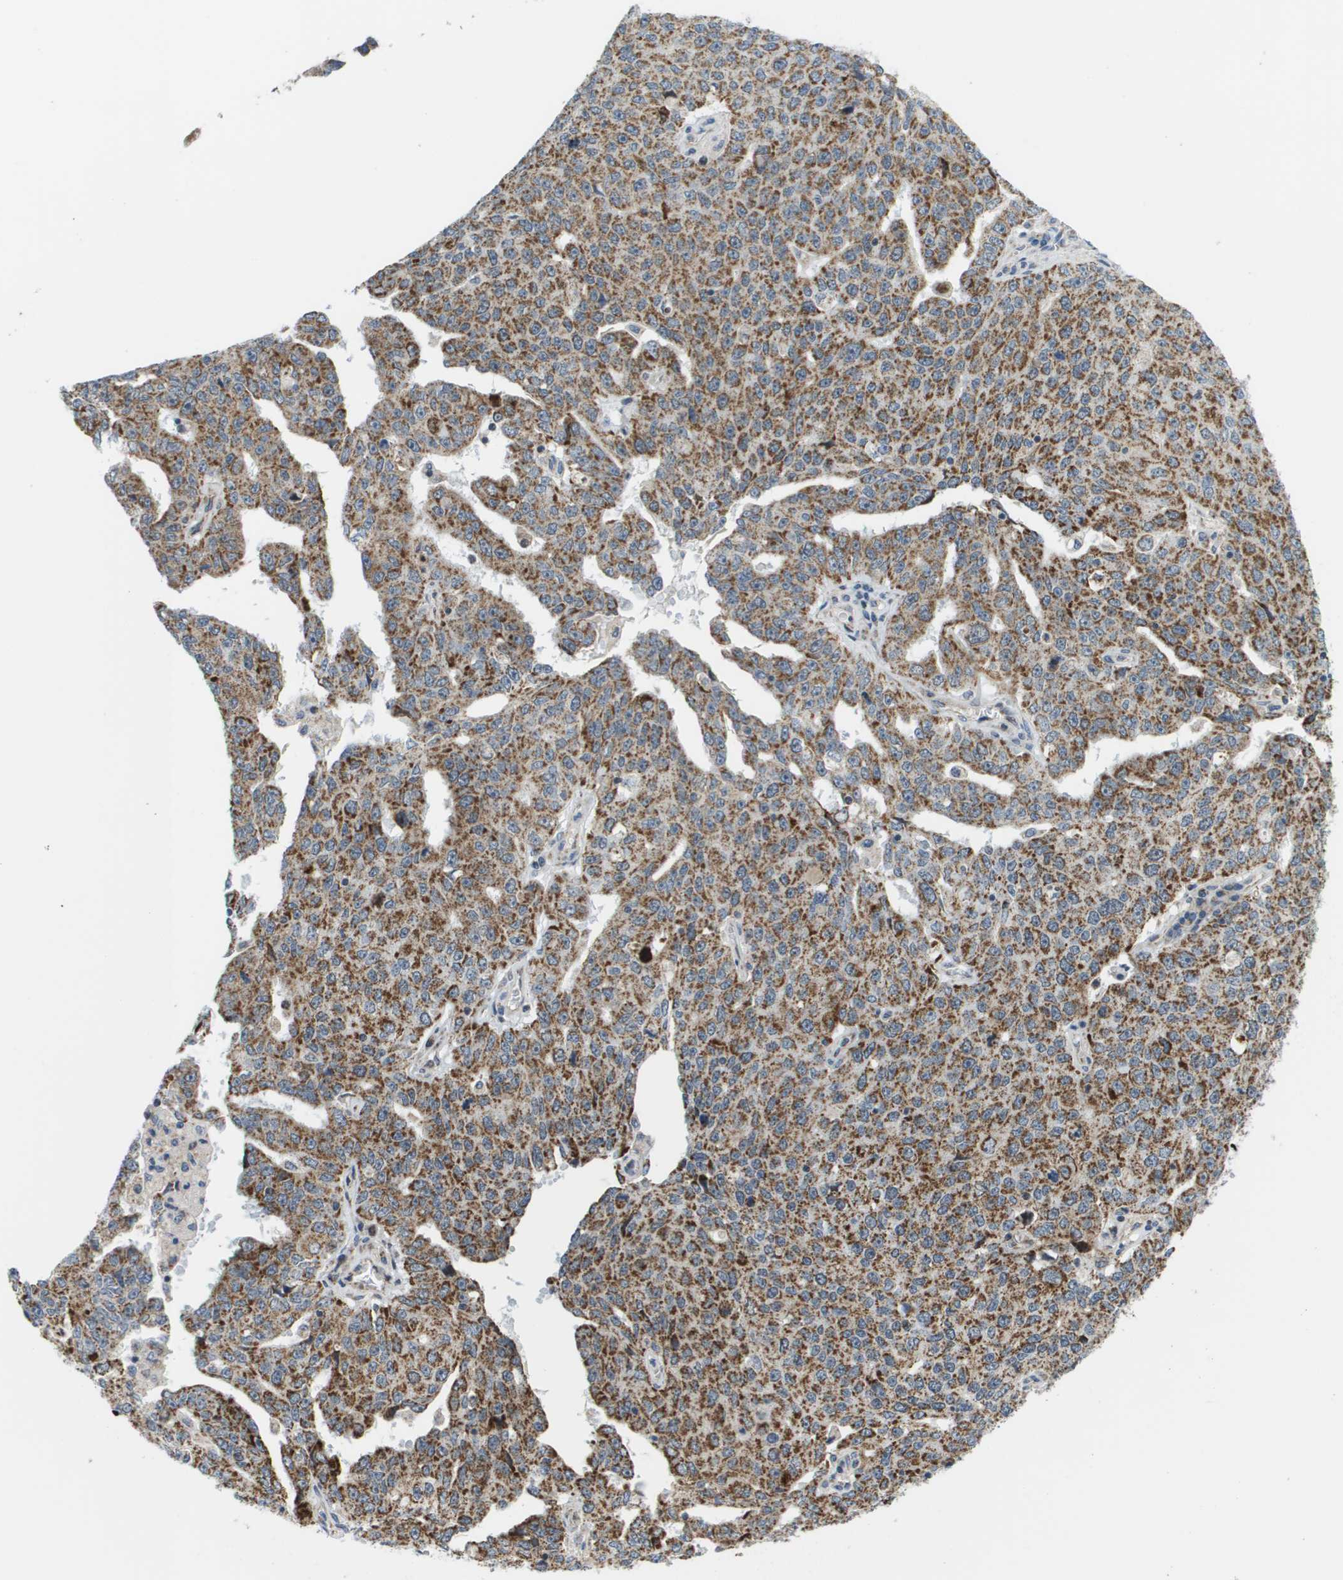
{"staining": {"intensity": "moderate", "quantity": ">75%", "location": "cytoplasmic/membranous"}, "tissue": "ovarian cancer", "cell_type": "Tumor cells", "image_type": "cancer", "snomed": [{"axis": "morphology", "description": "Carcinoma, endometroid"}, {"axis": "topography", "description": "Ovary"}], "caption": "Tumor cells exhibit medium levels of moderate cytoplasmic/membranous expression in approximately >75% of cells in ovarian cancer.", "gene": "KRT23", "patient": {"sex": "female", "age": 62}}